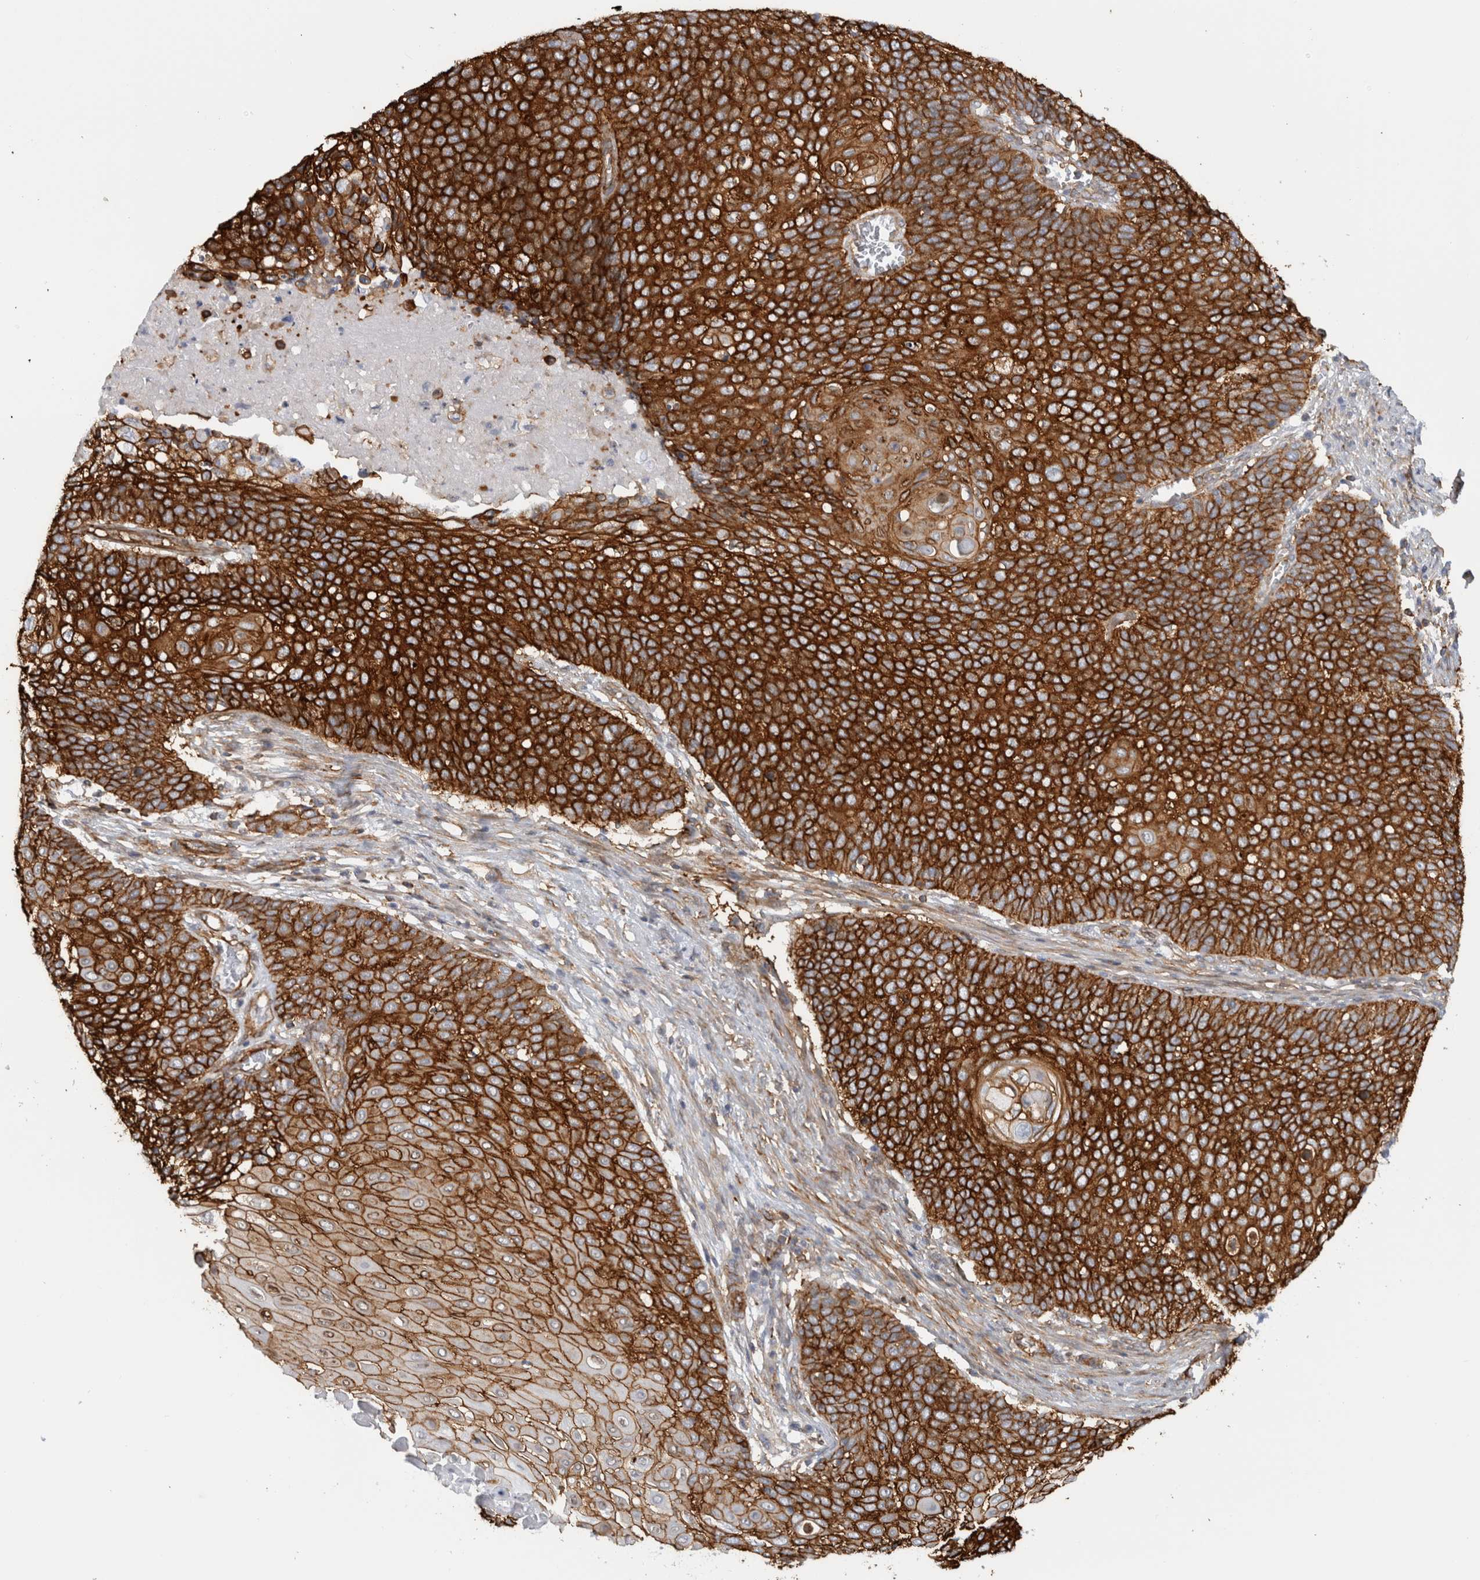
{"staining": {"intensity": "strong", "quantity": ">75%", "location": "cytoplasmic/membranous"}, "tissue": "cervical cancer", "cell_type": "Tumor cells", "image_type": "cancer", "snomed": [{"axis": "morphology", "description": "Squamous cell carcinoma, NOS"}, {"axis": "topography", "description": "Cervix"}], "caption": "Human cervical cancer stained for a protein (brown) exhibits strong cytoplasmic/membranous positive staining in about >75% of tumor cells.", "gene": "AHNAK", "patient": {"sex": "female", "age": 39}}